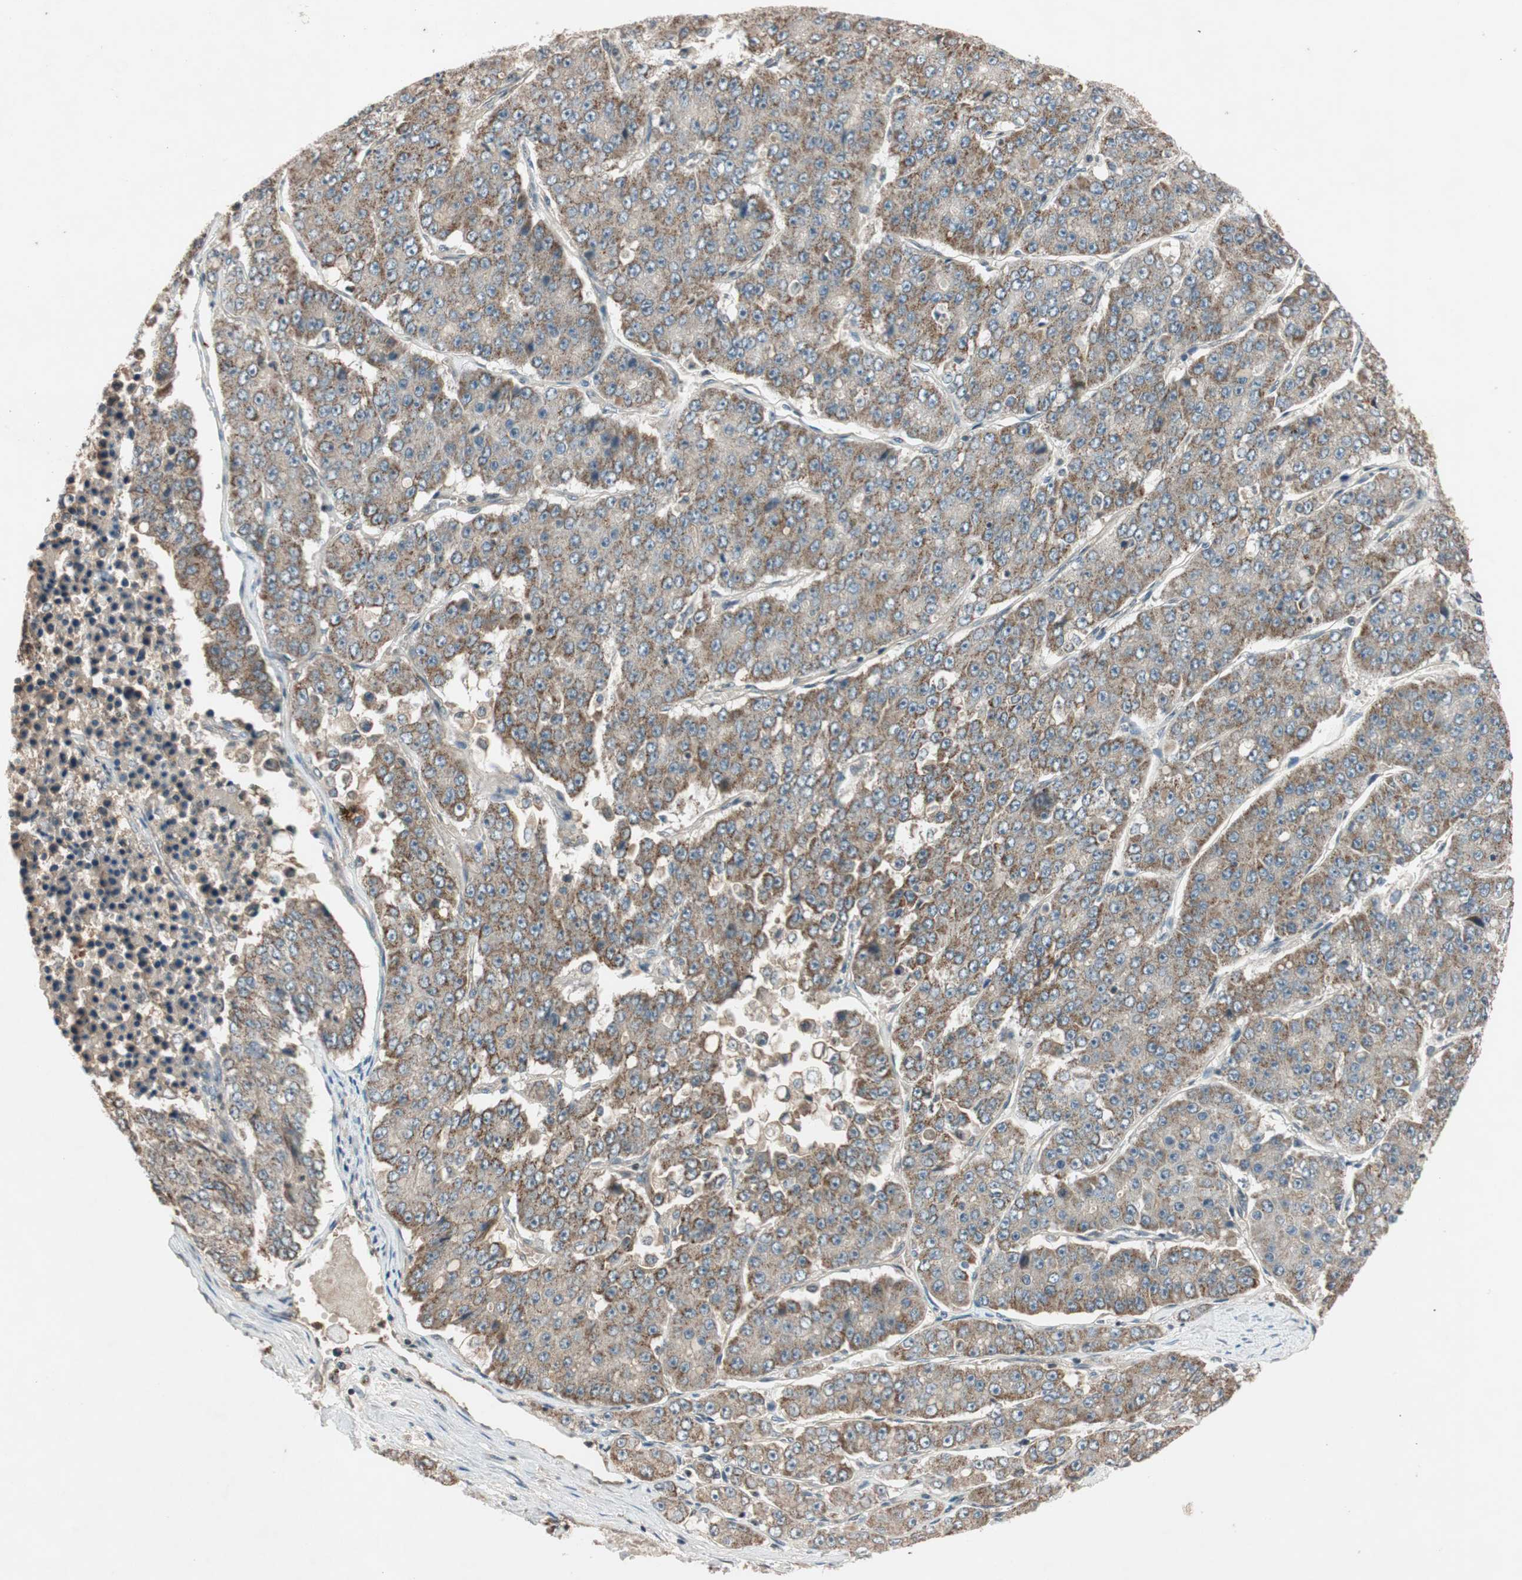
{"staining": {"intensity": "moderate", "quantity": "25%-75%", "location": "cytoplasmic/membranous"}, "tissue": "pancreatic cancer", "cell_type": "Tumor cells", "image_type": "cancer", "snomed": [{"axis": "morphology", "description": "Adenocarcinoma, NOS"}, {"axis": "topography", "description": "Pancreas"}], "caption": "Moderate cytoplasmic/membranous positivity for a protein is seen in approximately 25%-75% of tumor cells of adenocarcinoma (pancreatic) using immunohistochemistry (IHC).", "gene": "GCLM", "patient": {"sex": "male", "age": 50}}